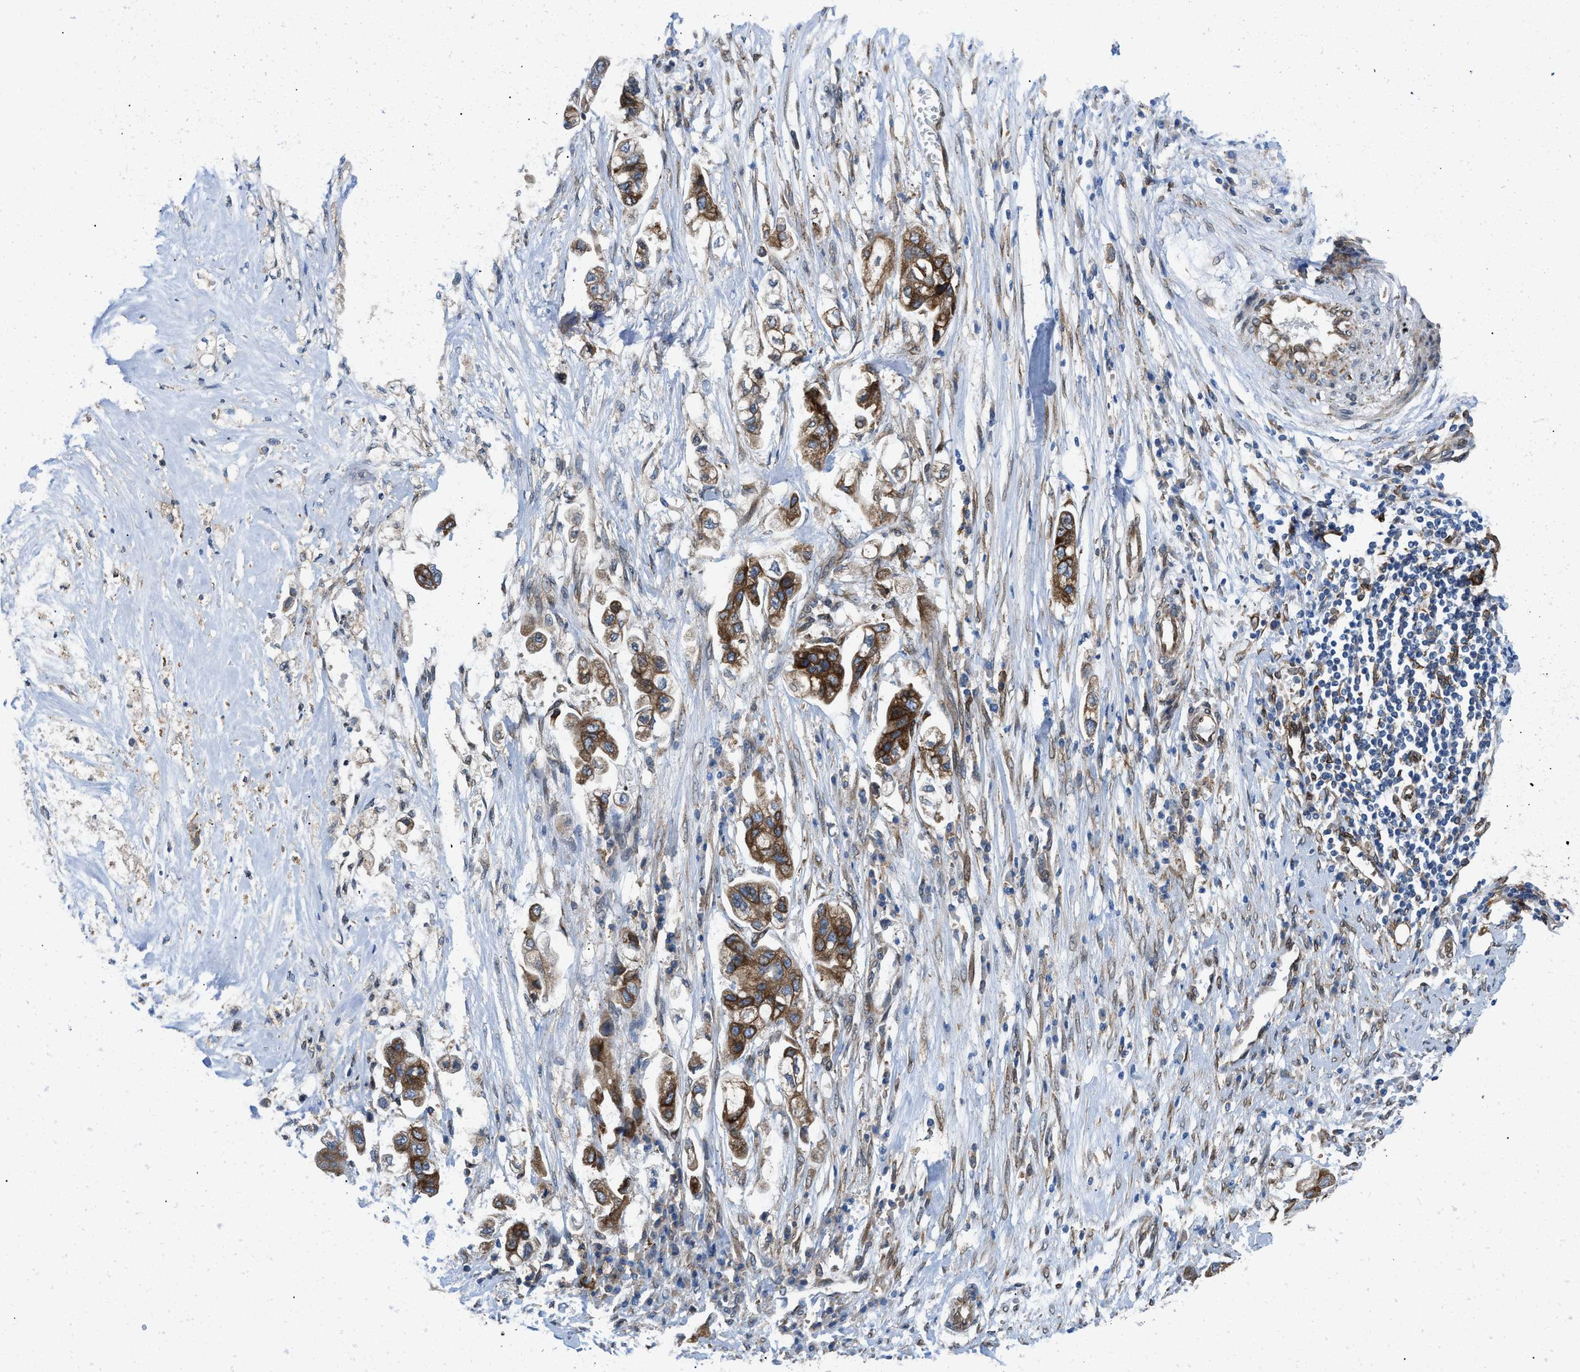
{"staining": {"intensity": "strong", "quantity": ">75%", "location": "cytoplasmic/membranous"}, "tissue": "stomach cancer", "cell_type": "Tumor cells", "image_type": "cancer", "snomed": [{"axis": "morphology", "description": "Adenocarcinoma, NOS"}, {"axis": "topography", "description": "Stomach"}], "caption": "Immunohistochemical staining of stomach cancer shows high levels of strong cytoplasmic/membranous positivity in approximately >75% of tumor cells.", "gene": "ERLIN2", "patient": {"sex": "male", "age": 62}}